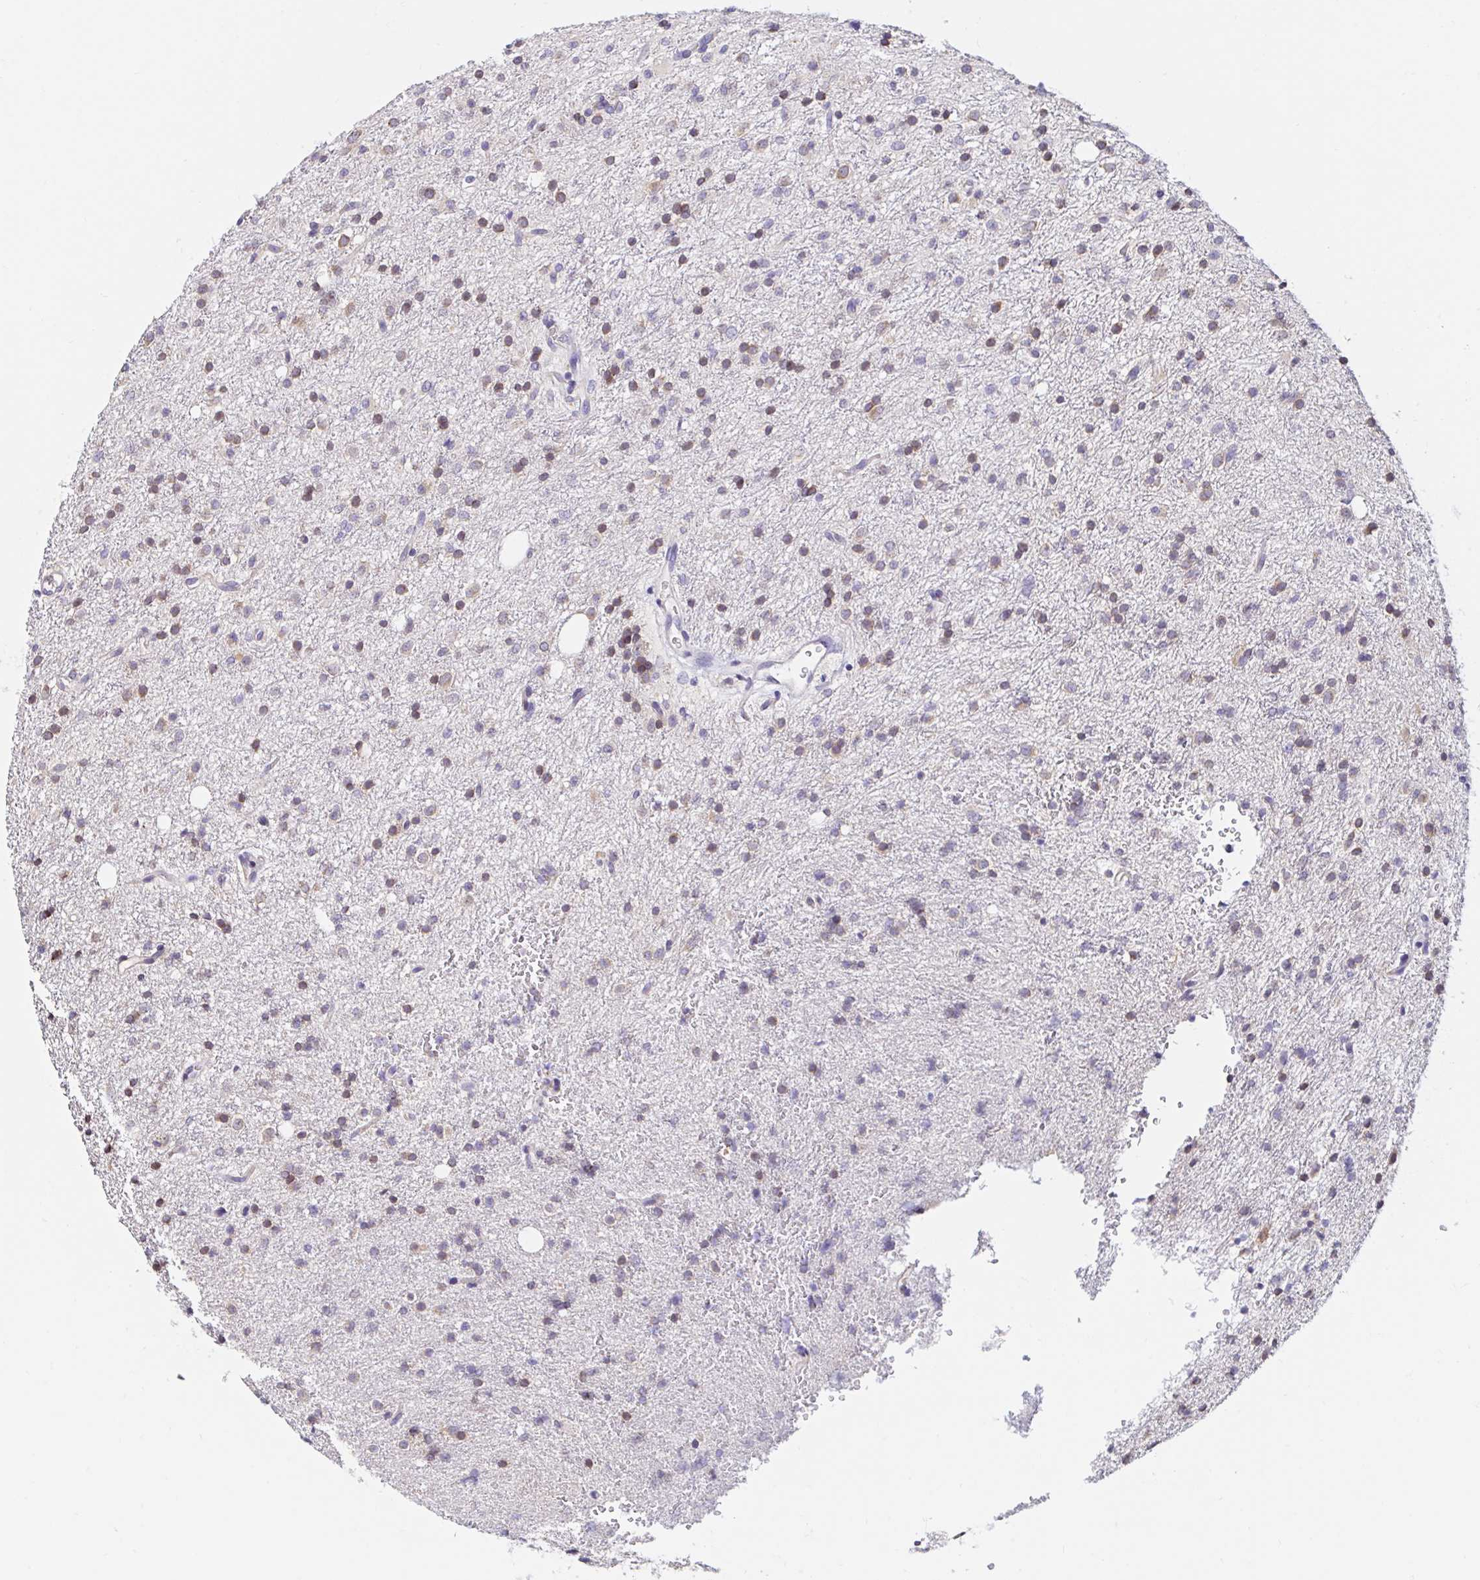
{"staining": {"intensity": "weak", "quantity": "<25%", "location": "cytoplasmic/membranous"}, "tissue": "glioma", "cell_type": "Tumor cells", "image_type": "cancer", "snomed": [{"axis": "morphology", "description": "Glioma, malignant, Low grade"}, {"axis": "topography", "description": "Brain"}], "caption": "High magnification brightfield microscopy of malignant low-grade glioma stained with DAB (brown) and counterstained with hematoxylin (blue): tumor cells show no significant expression.", "gene": "VSIG2", "patient": {"sex": "female", "age": 33}}